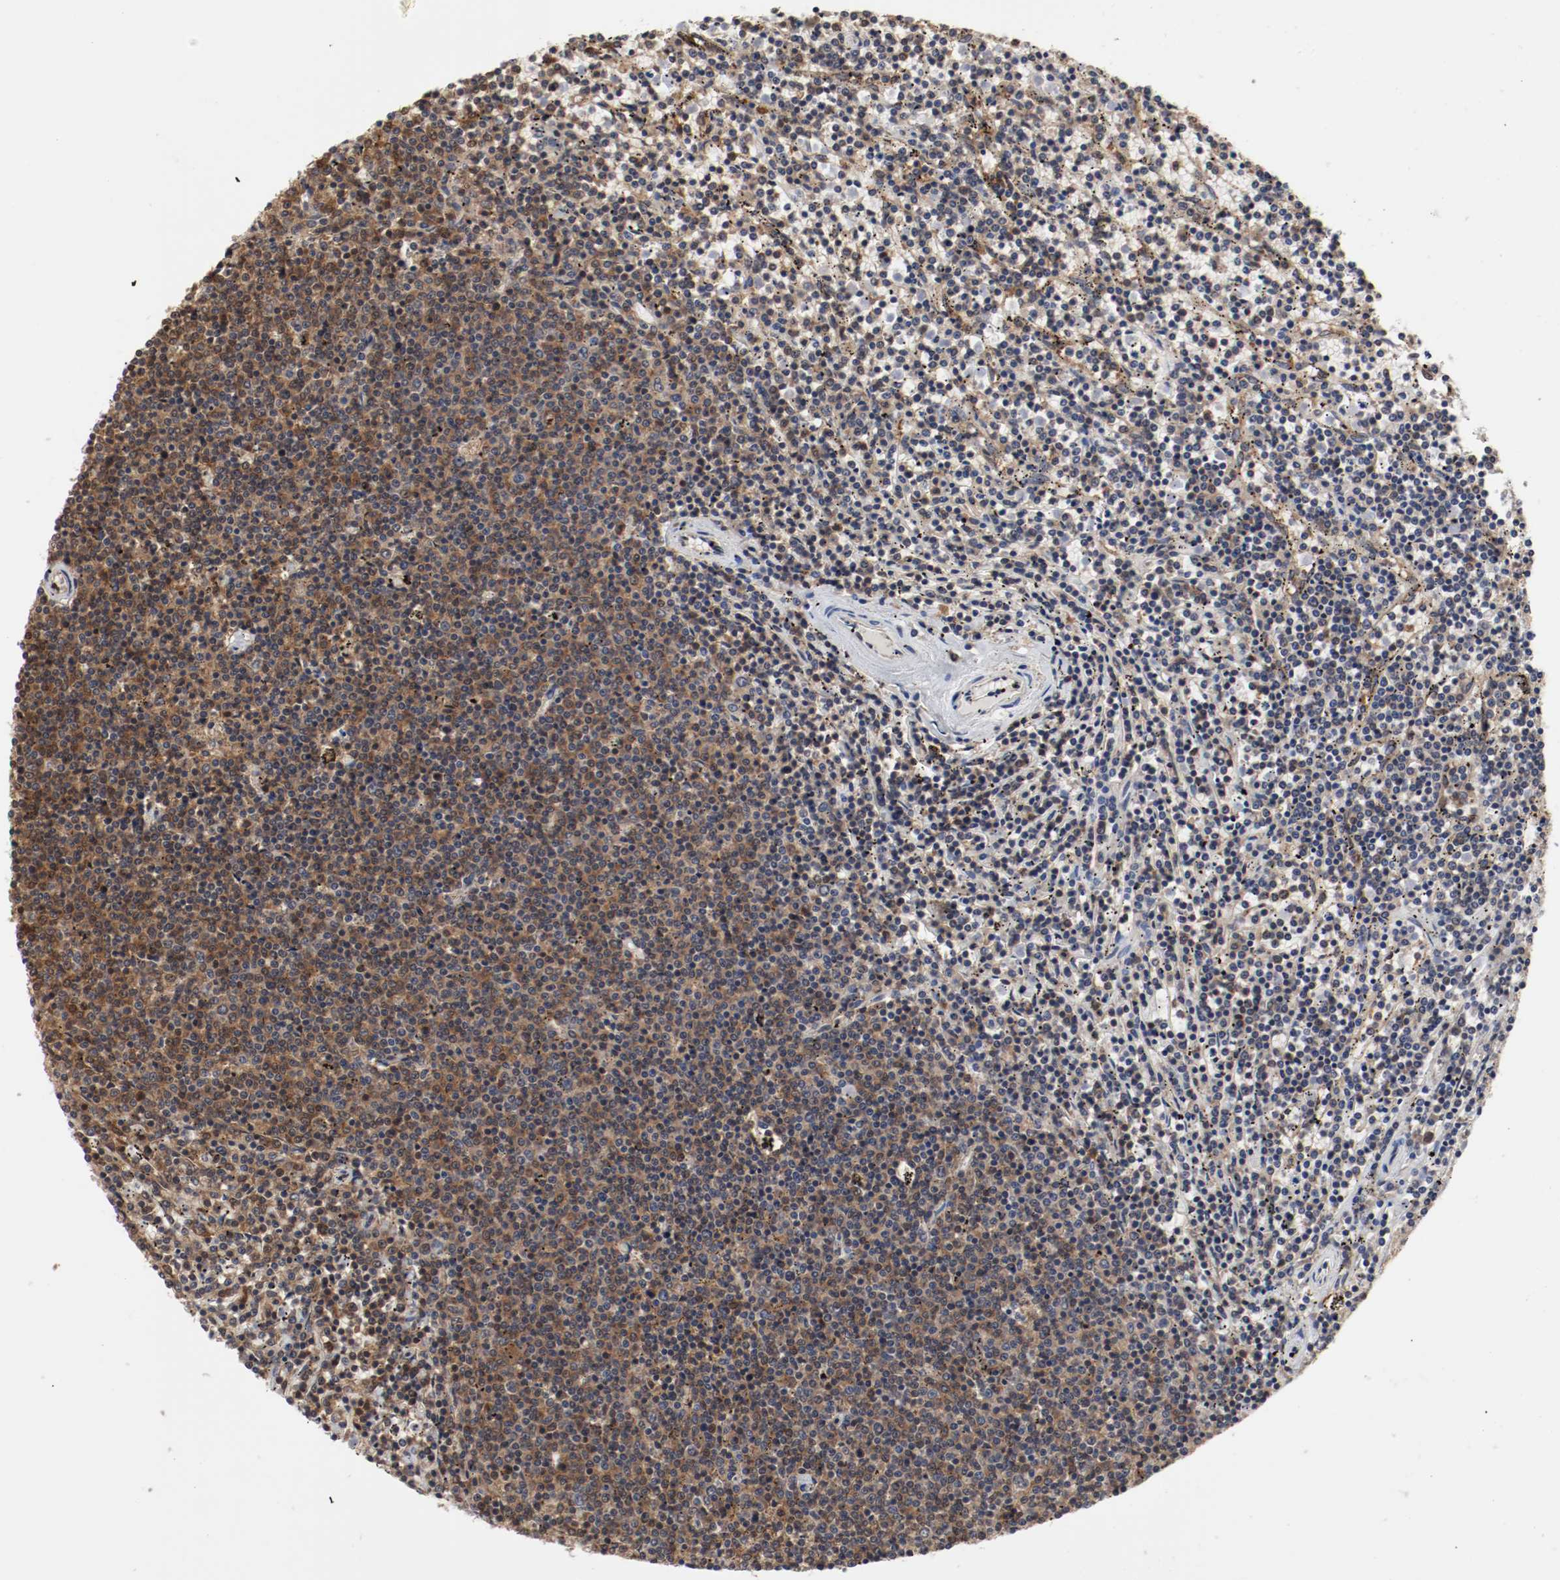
{"staining": {"intensity": "moderate", "quantity": "25%-75%", "location": "cytoplasmic/membranous"}, "tissue": "lymphoma", "cell_type": "Tumor cells", "image_type": "cancer", "snomed": [{"axis": "morphology", "description": "Malignant lymphoma, non-Hodgkin's type, Low grade"}, {"axis": "topography", "description": "Spleen"}], "caption": "Approximately 25%-75% of tumor cells in human low-grade malignant lymphoma, non-Hodgkin's type exhibit moderate cytoplasmic/membranous protein positivity as visualized by brown immunohistochemical staining.", "gene": "AFG3L2", "patient": {"sex": "female", "age": 50}}